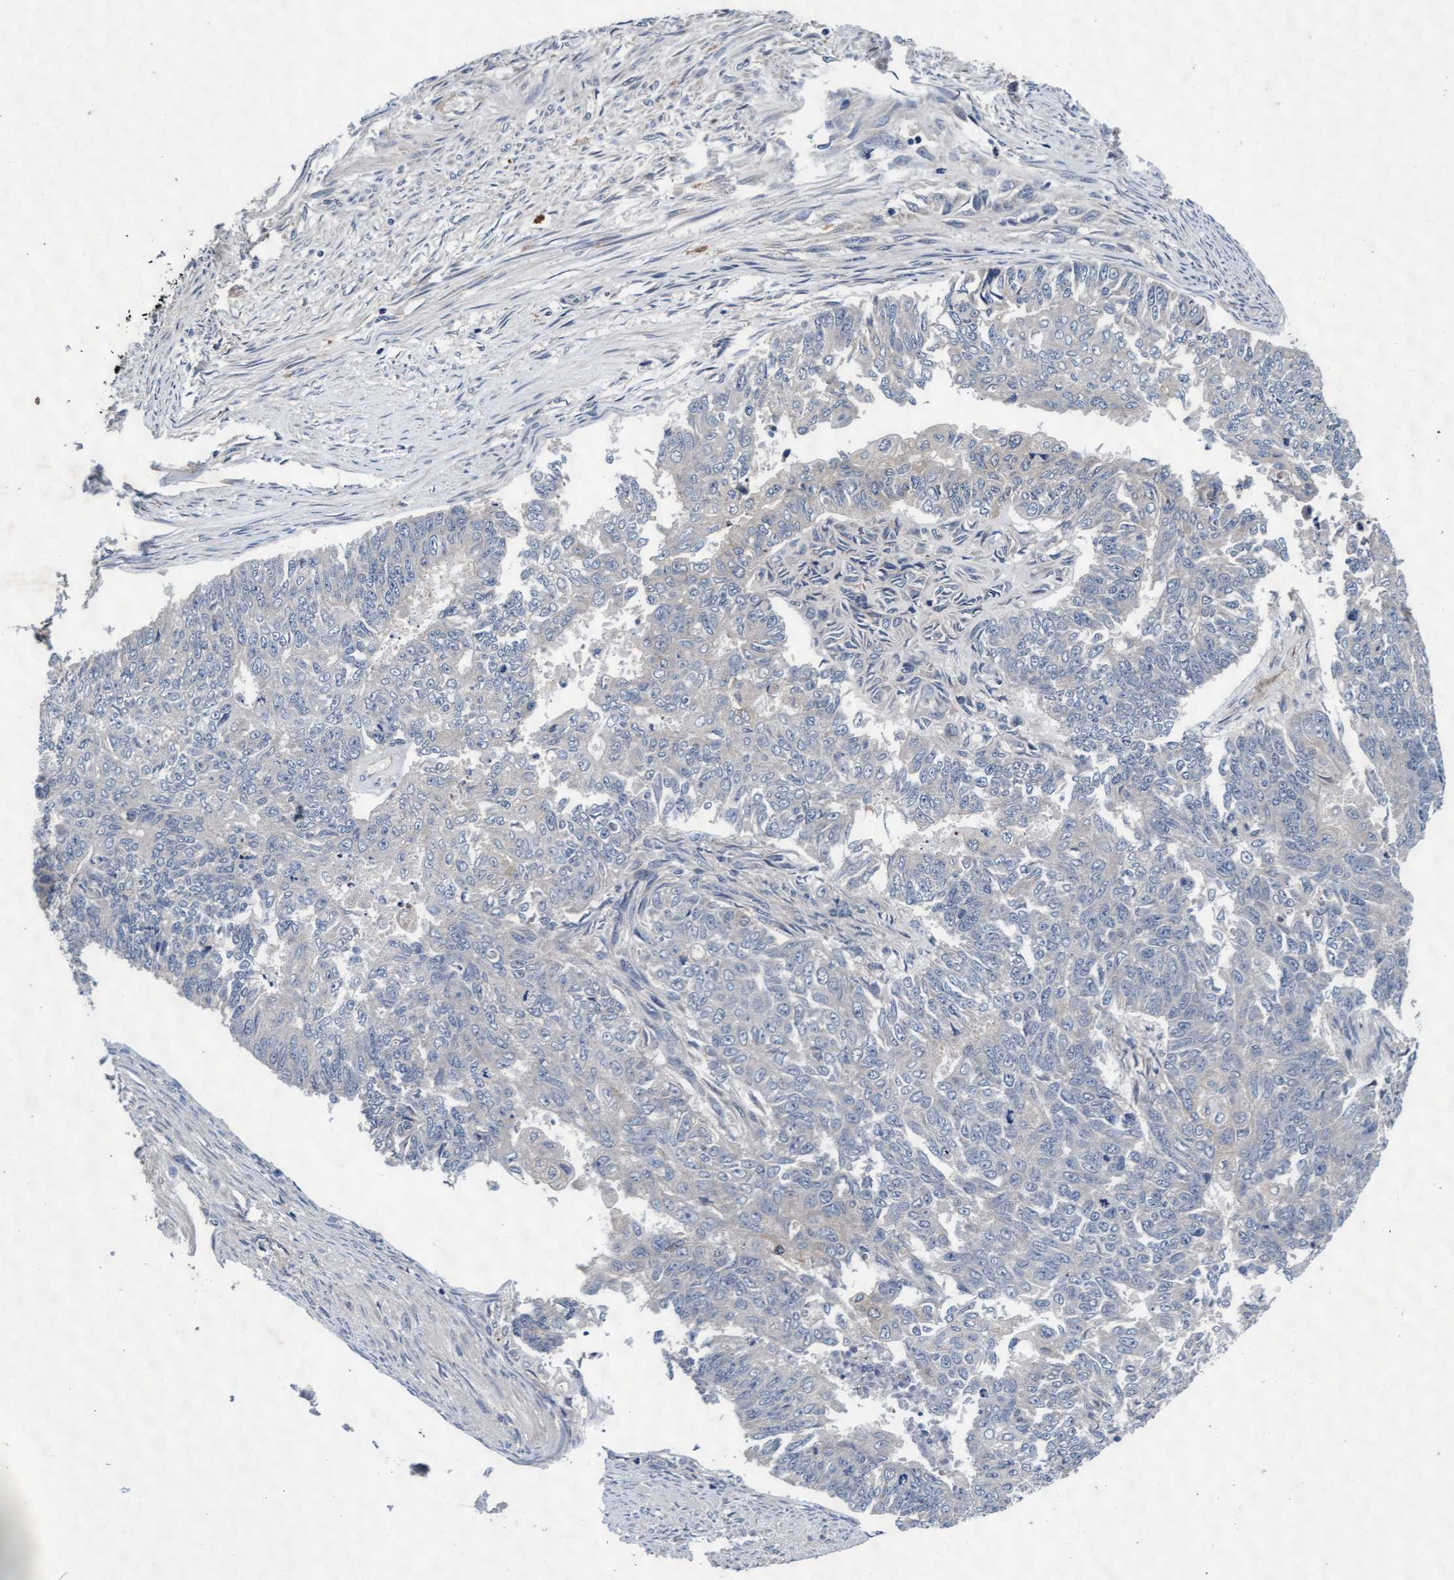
{"staining": {"intensity": "negative", "quantity": "none", "location": "none"}, "tissue": "endometrial cancer", "cell_type": "Tumor cells", "image_type": "cancer", "snomed": [{"axis": "morphology", "description": "Adenocarcinoma, NOS"}, {"axis": "topography", "description": "Endometrium"}], "caption": "Immunohistochemical staining of human endometrial cancer (adenocarcinoma) reveals no significant staining in tumor cells.", "gene": "EFCAB13", "patient": {"sex": "female", "age": 32}}